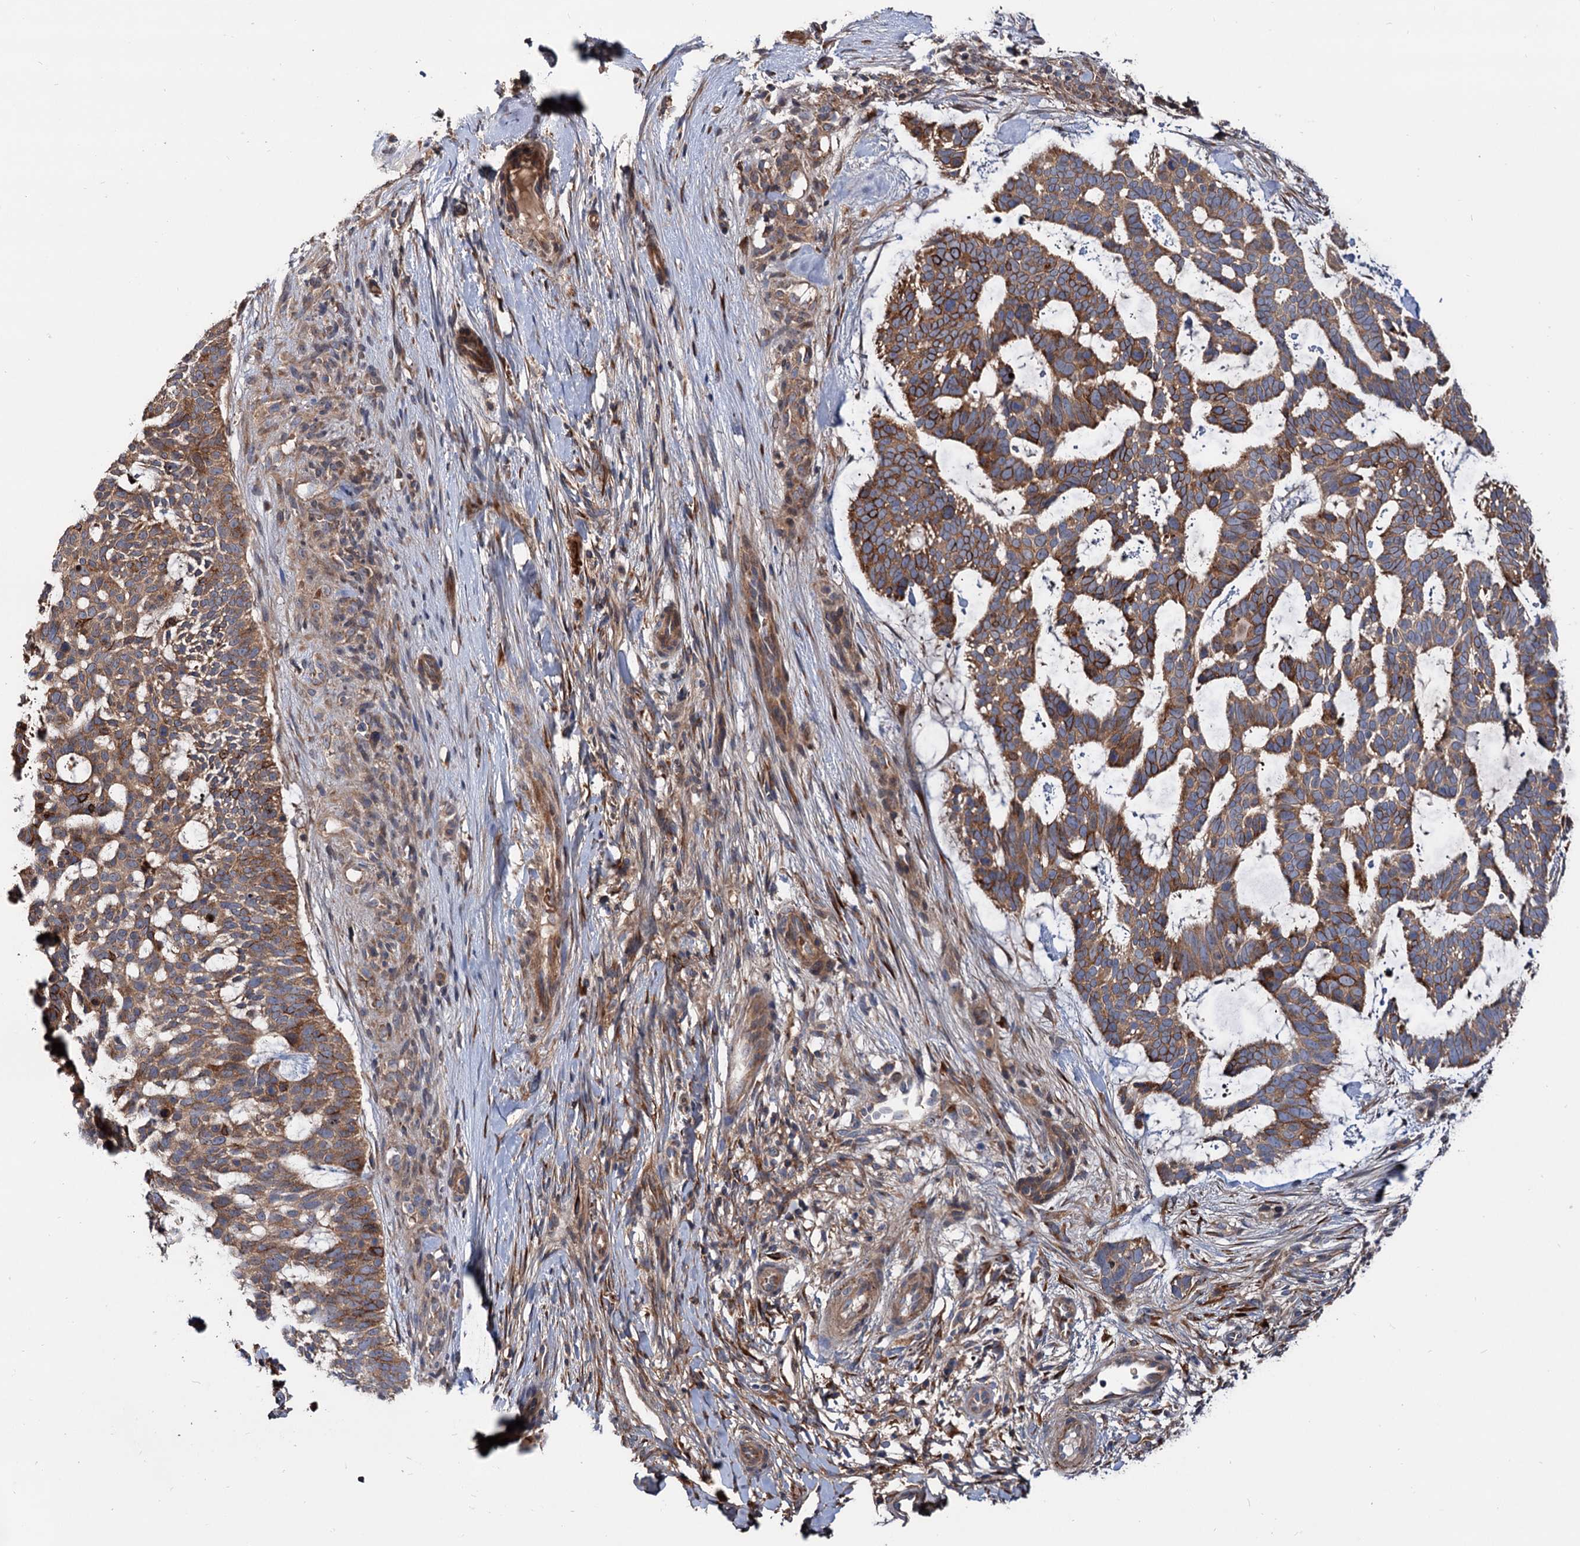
{"staining": {"intensity": "moderate", "quantity": ">75%", "location": "cytoplasmic/membranous"}, "tissue": "skin cancer", "cell_type": "Tumor cells", "image_type": "cancer", "snomed": [{"axis": "morphology", "description": "Basal cell carcinoma"}, {"axis": "topography", "description": "Skin"}], "caption": "There is medium levels of moderate cytoplasmic/membranous positivity in tumor cells of skin basal cell carcinoma, as demonstrated by immunohistochemical staining (brown color).", "gene": "RNF111", "patient": {"sex": "male", "age": 88}}